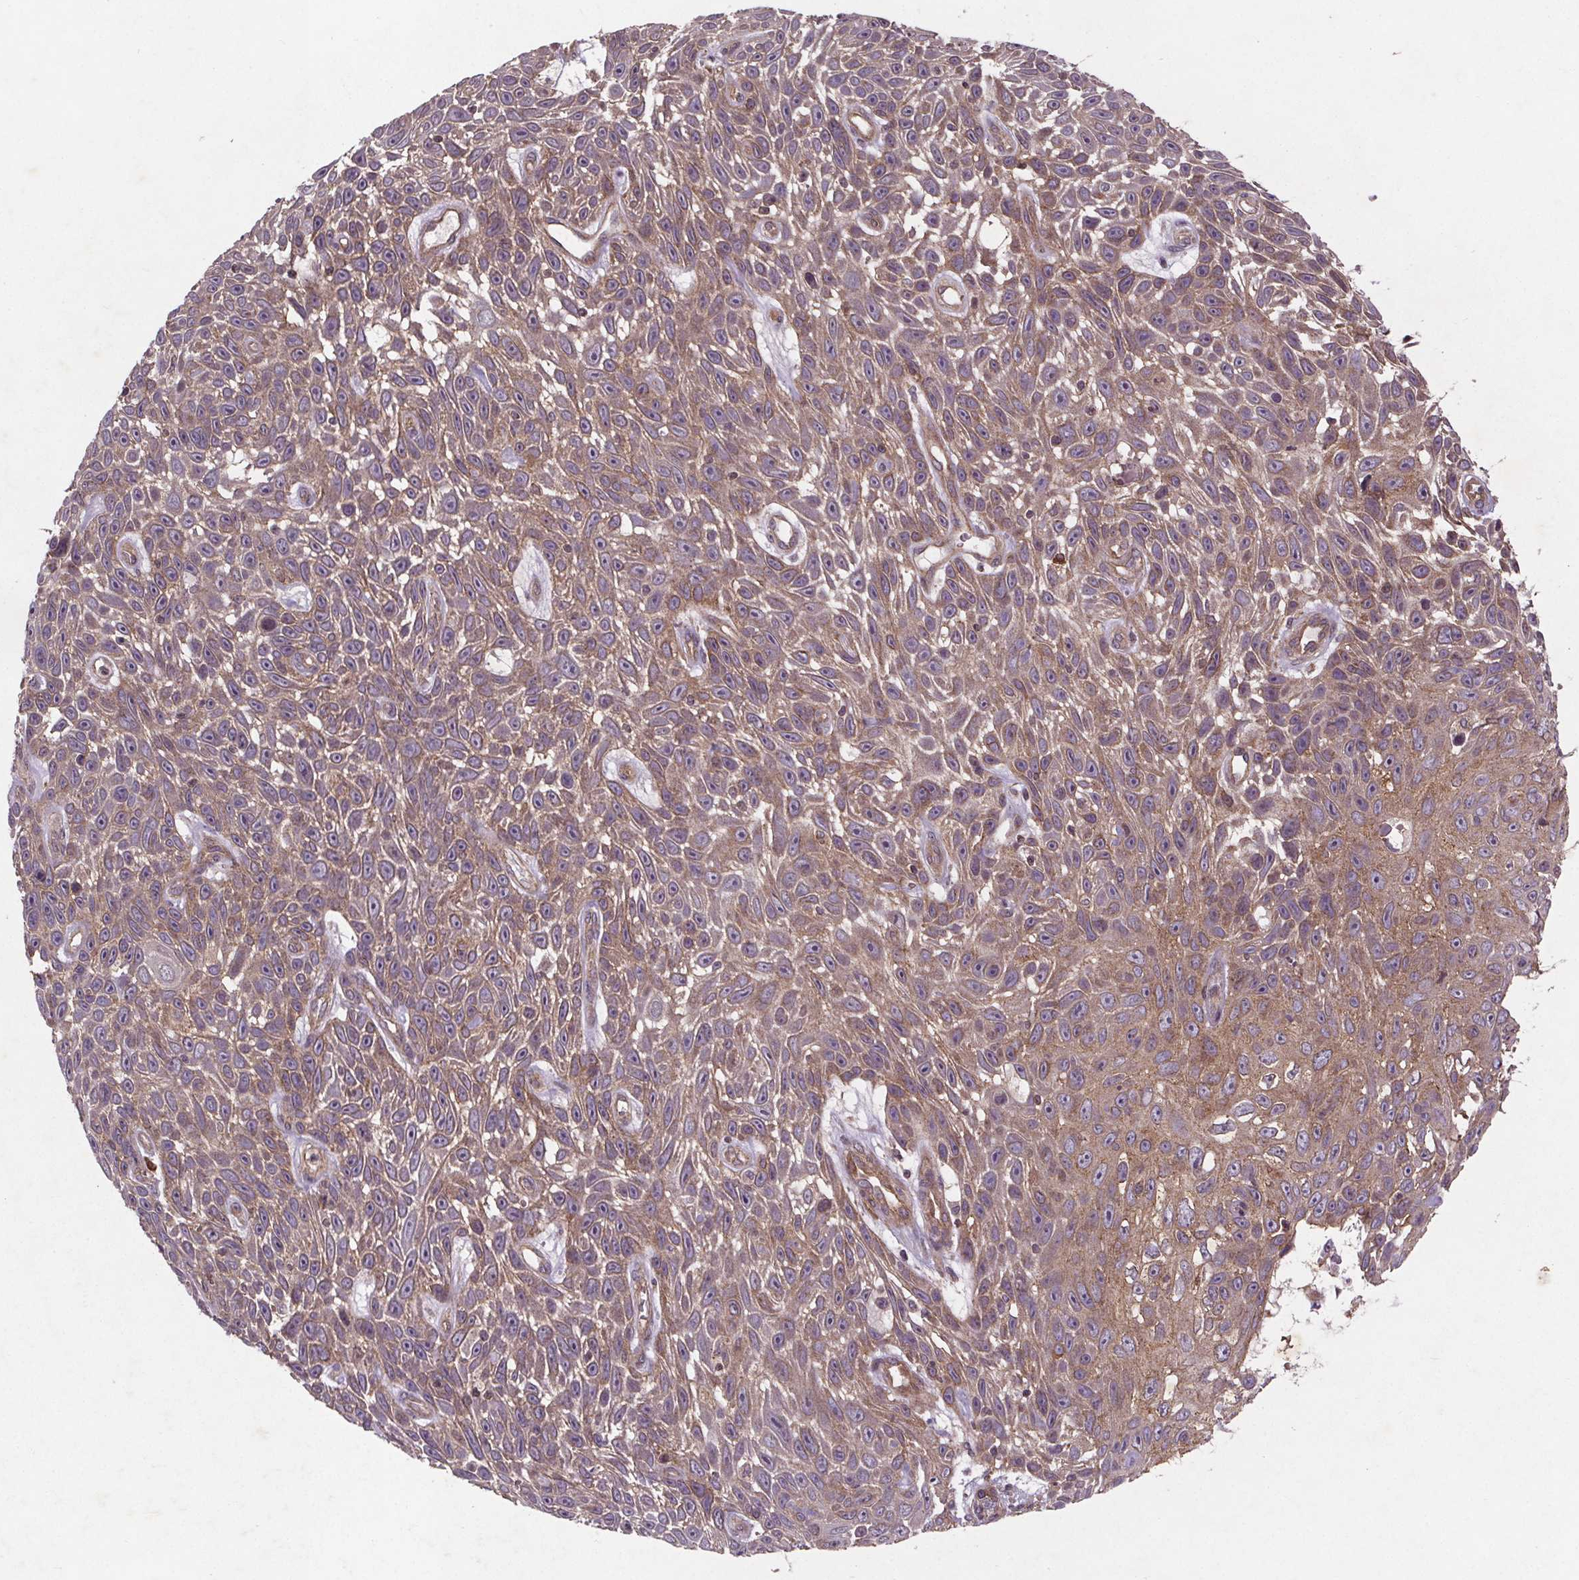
{"staining": {"intensity": "weak", "quantity": ">75%", "location": "cytoplasmic/membranous"}, "tissue": "skin cancer", "cell_type": "Tumor cells", "image_type": "cancer", "snomed": [{"axis": "morphology", "description": "Squamous cell carcinoma, NOS"}, {"axis": "topography", "description": "Skin"}], "caption": "Tumor cells exhibit low levels of weak cytoplasmic/membranous staining in about >75% of cells in skin squamous cell carcinoma.", "gene": "STRN3", "patient": {"sex": "male", "age": 82}}